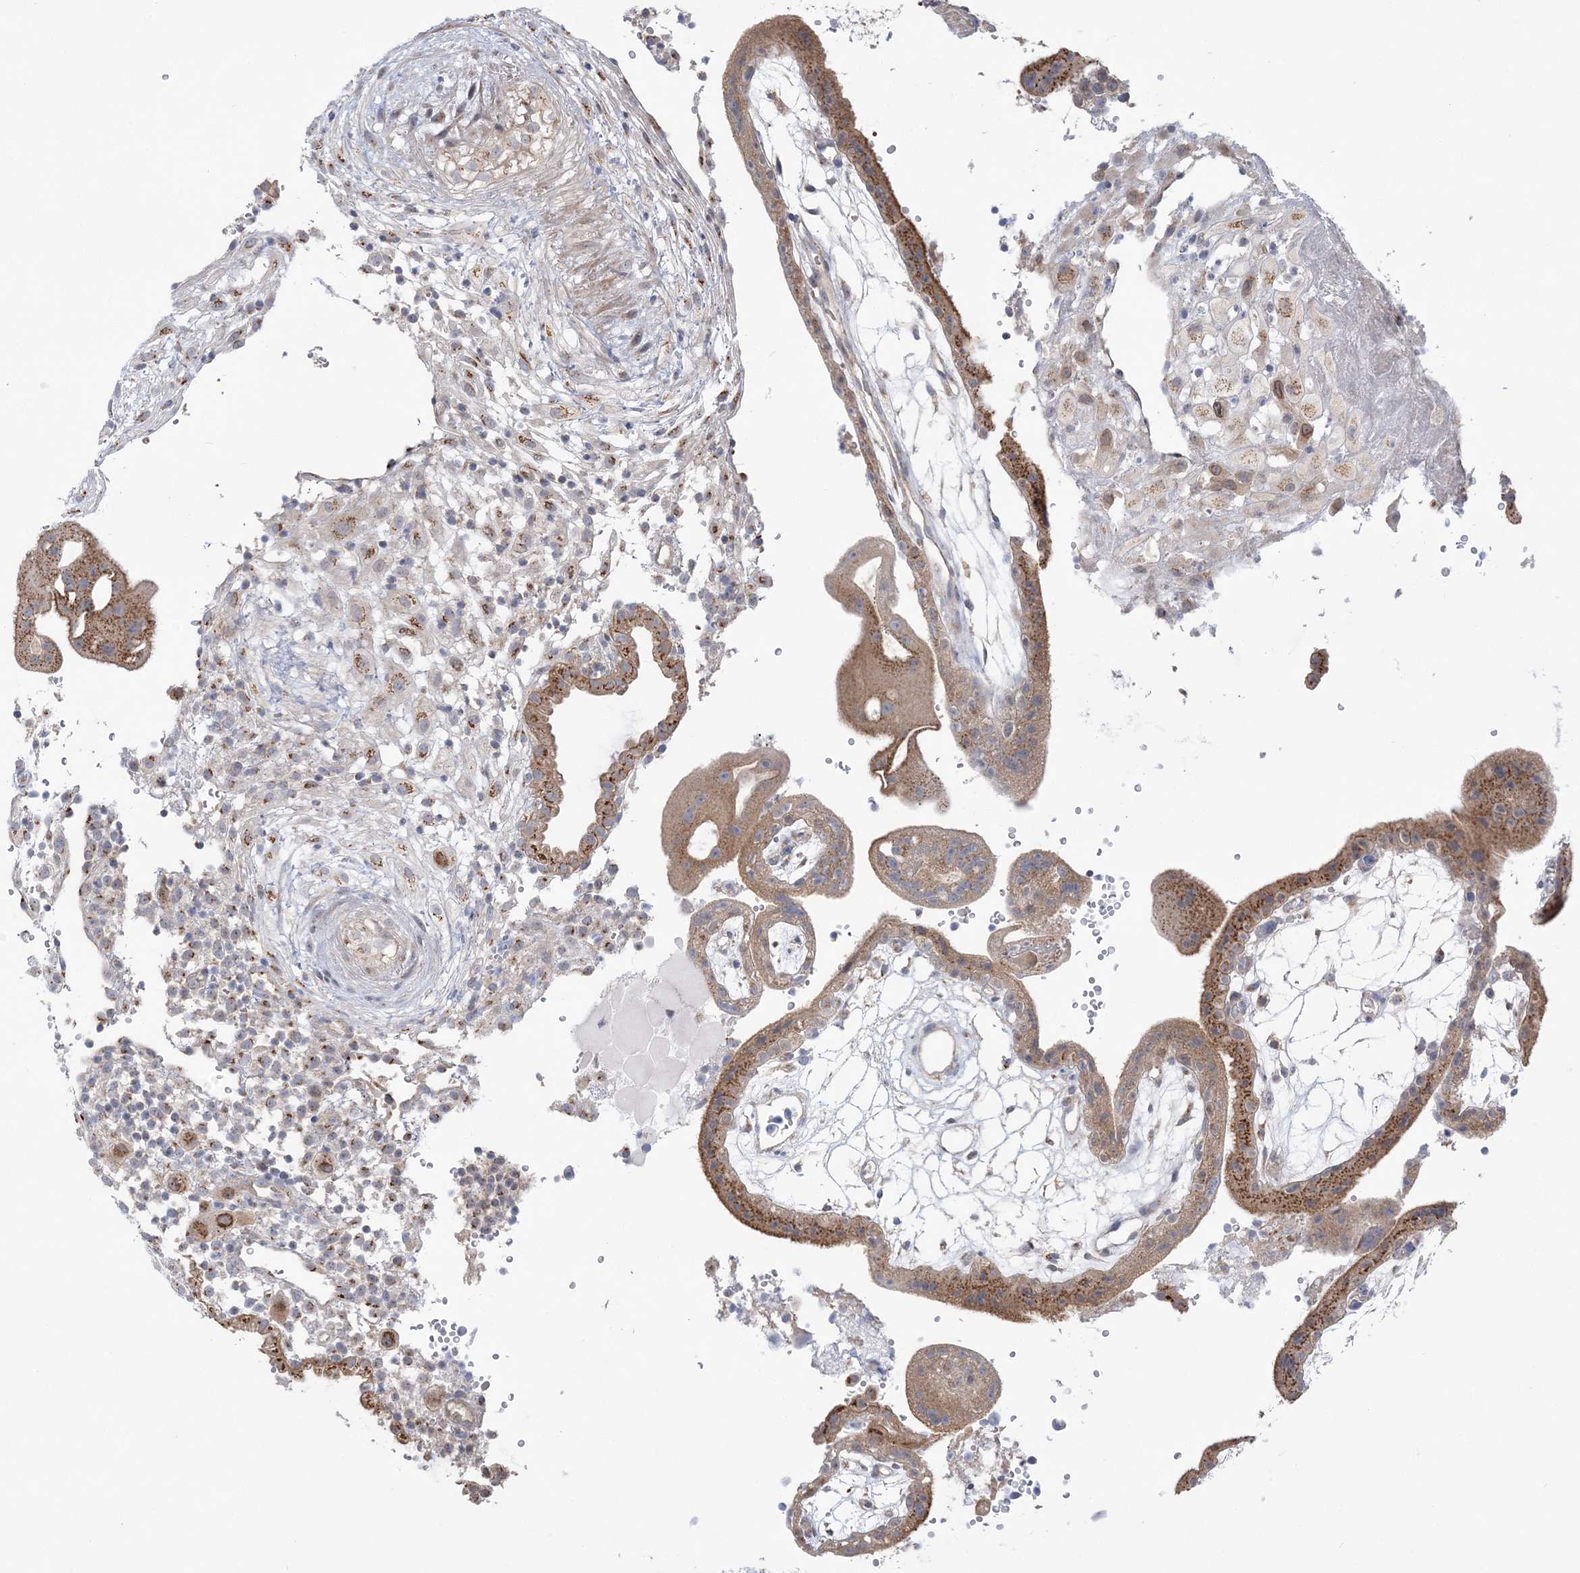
{"staining": {"intensity": "moderate", "quantity": ">75%", "location": "cytoplasmic/membranous"}, "tissue": "placenta", "cell_type": "Trophoblastic cells", "image_type": "normal", "snomed": [{"axis": "morphology", "description": "Normal tissue, NOS"}, {"axis": "topography", "description": "Placenta"}], "caption": "High-magnification brightfield microscopy of normal placenta stained with DAB (3,3'-diaminobenzidine) (brown) and counterstained with hematoxylin (blue). trophoblastic cells exhibit moderate cytoplasmic/membranous staining is identified in about>75% of cells. (IHC, brightfield microscopy, high magnification).", "gene": "MMADHC", "patient": {"sex": "female", "age": 18}}